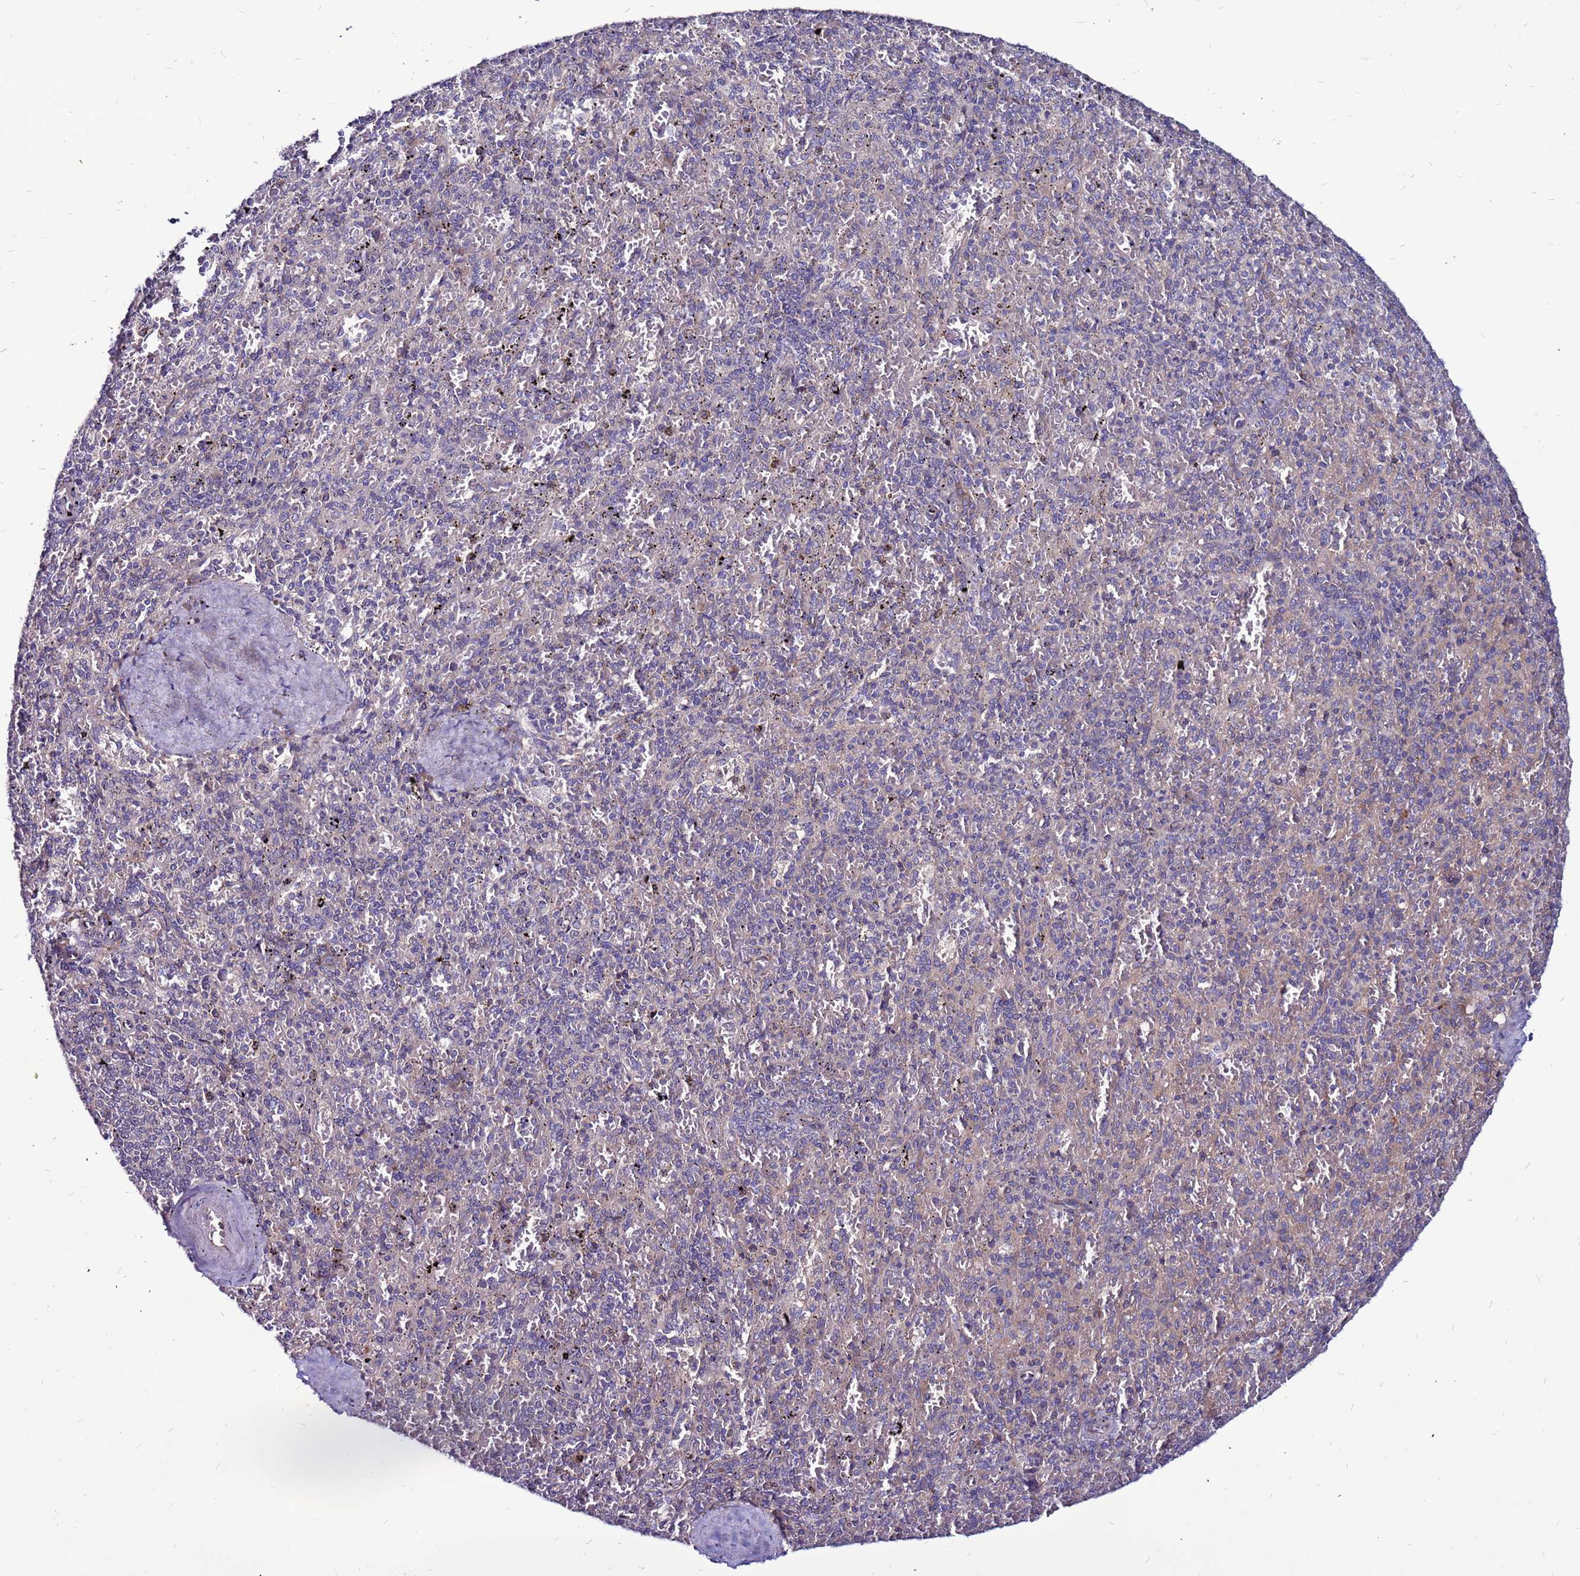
{"staining": {"intensity": "negative", "quantity": "none", "location": "none"}, "tissue": "spleen", "cell_type": "Cells in red pulp", "image_type": "normal", "snomed": [{"axis": "morphology", "description": "Normal tissue, NOS"}, {"axis": "topography", "description": "Spleen"}], "caption": "This is an immunohistochemistry photomicrograph of normal human spleen. There is no expression in cells in red pulp.", "gene": "GPN3", "patient": {"sex": "male", "age": 82}}